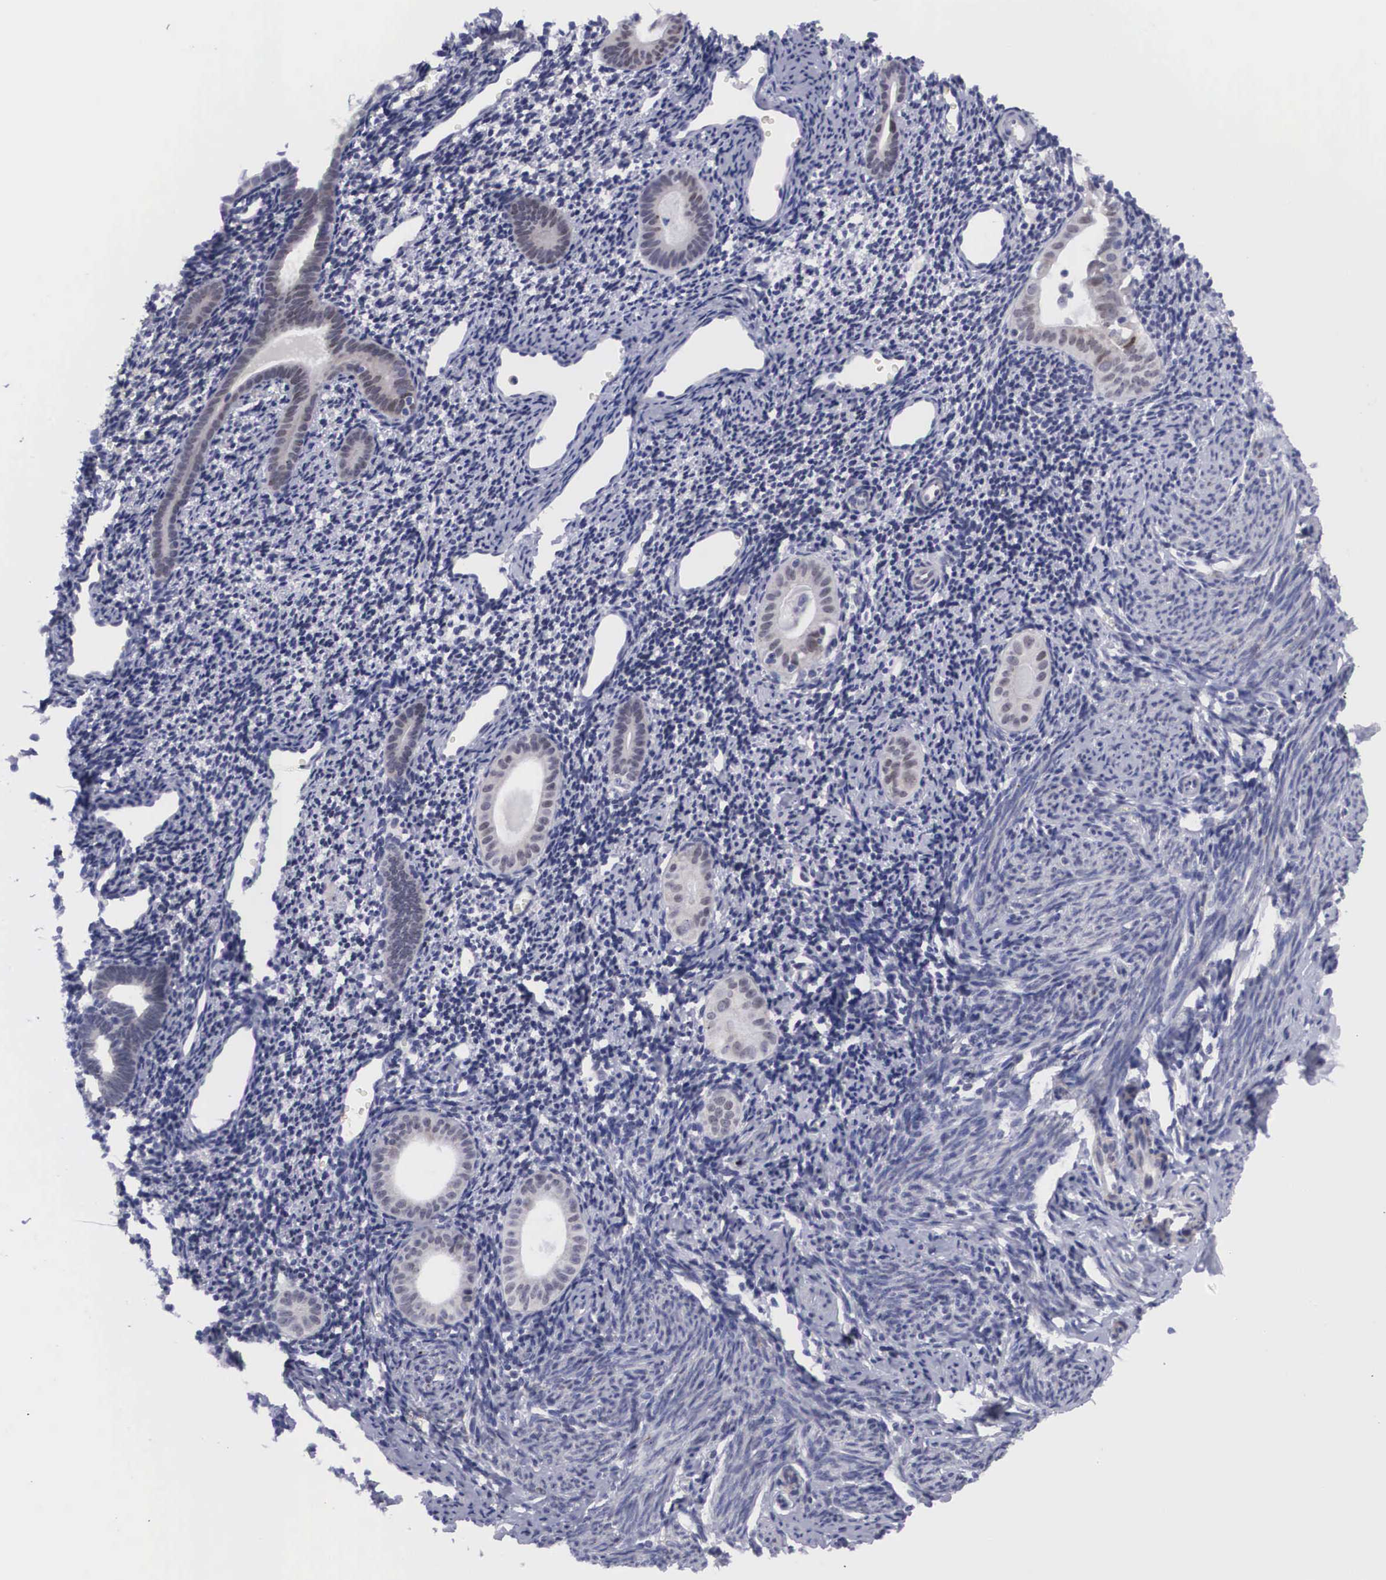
{"staining": {"intensity": "negative", "quantity": "none", "location": "none"}, "tissue": "endometrium", "cell_type": "Cells in endometrial stroma", "image_type": "normal", "snomed": [{"axis": "morphology", "description": "Normal tissue, NOS"}, {"axis": "morphology", "description": "Neoplasm, benign, NOS"}, {"axis": "topography", "description": "Uterus"}], "caption": "The immunohistochemistry micrograph has no significant expression in cells in endometrial stroma of endometrium. The staining is performed using DAB (3,3'-diaminobenzidine) brown chromogen with nuclei counter-stained in using hematoxylin.", "gene": "SOX11", "patient": {"sex": "female", "age": 55}}